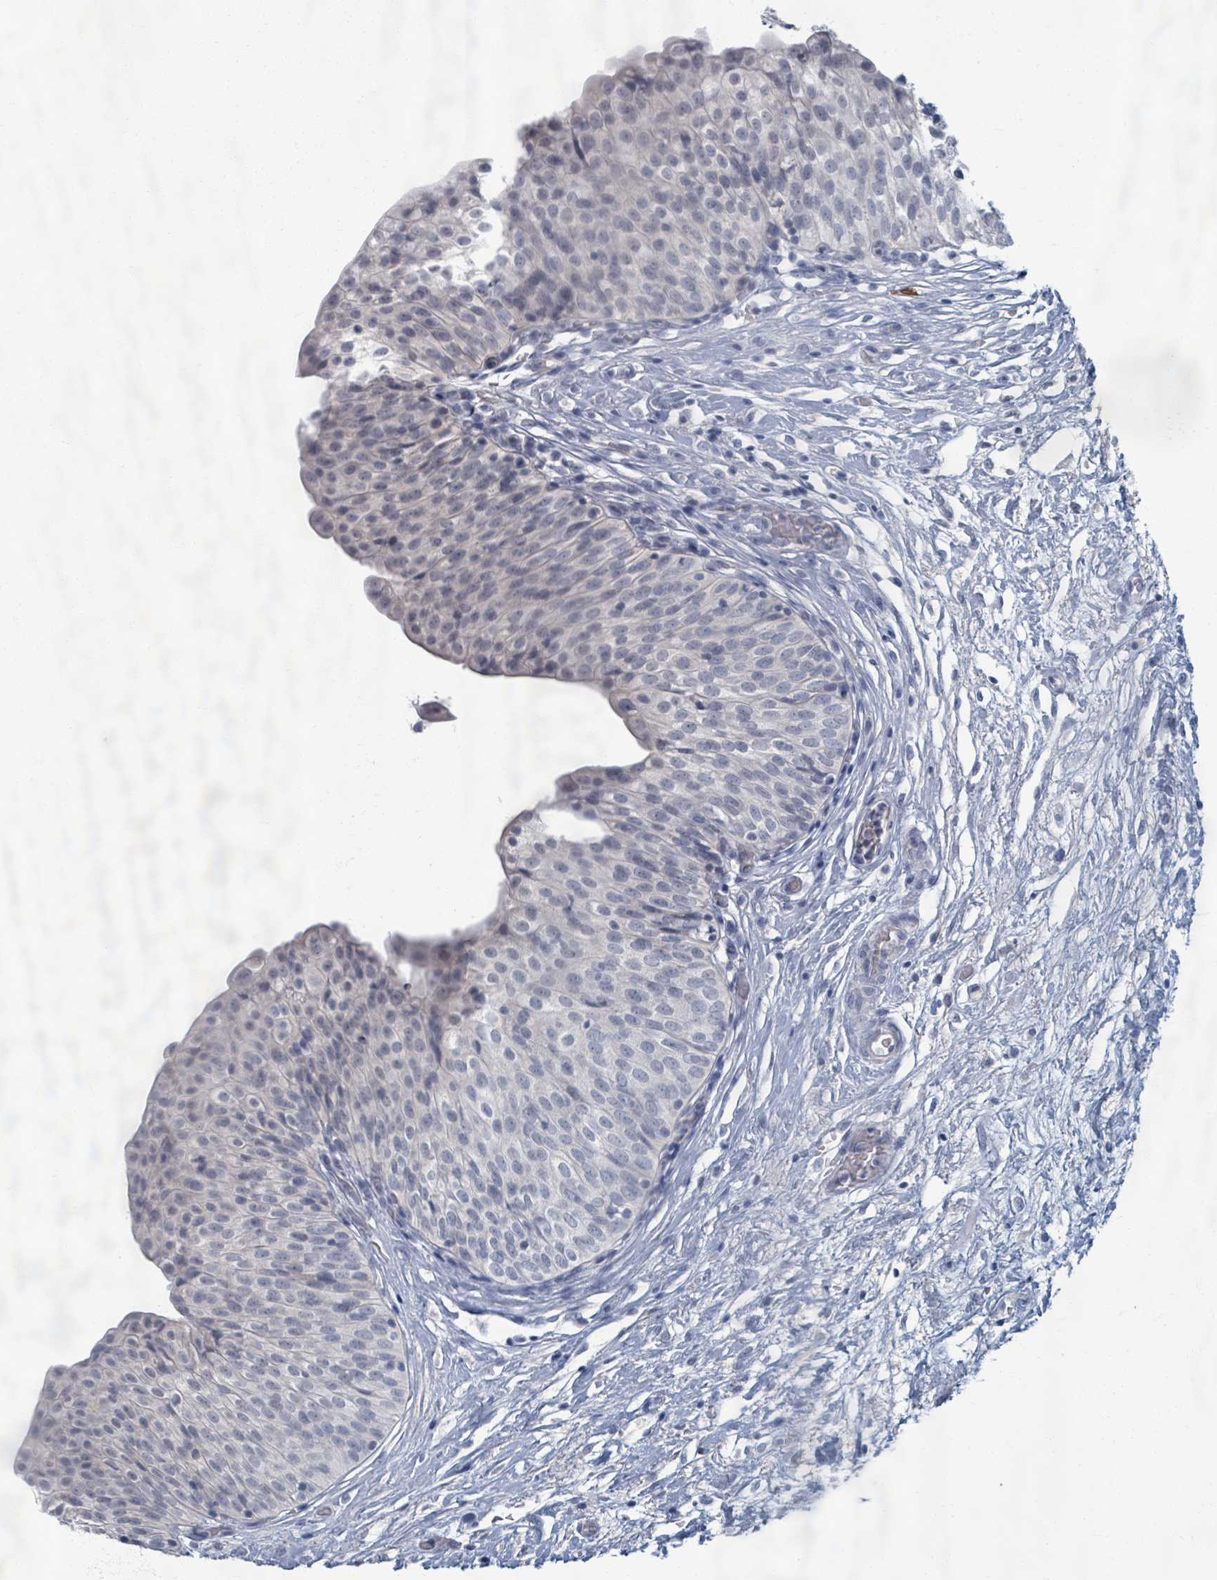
{"staining": {"intensity": "negative", "quantity": "none", "location": "none"}, "tissue": "urinary bladder", "cell_type": "Urothelial cells", "image_type": "normal", "snomed": [{"axis": "morphology", "description": "Normal tissue, NOS"}, {"axis": "topography", "description": "Urinary bladder"}], "caption": "High magnification brightfield microscopy of normal urinary bladder stained with DAB (brown) and counterstained with hematoxylin (blue): urothelial cells show no significant staining.", "gene": "WNT11", "patient": {"sex": "male", "age": 55}}